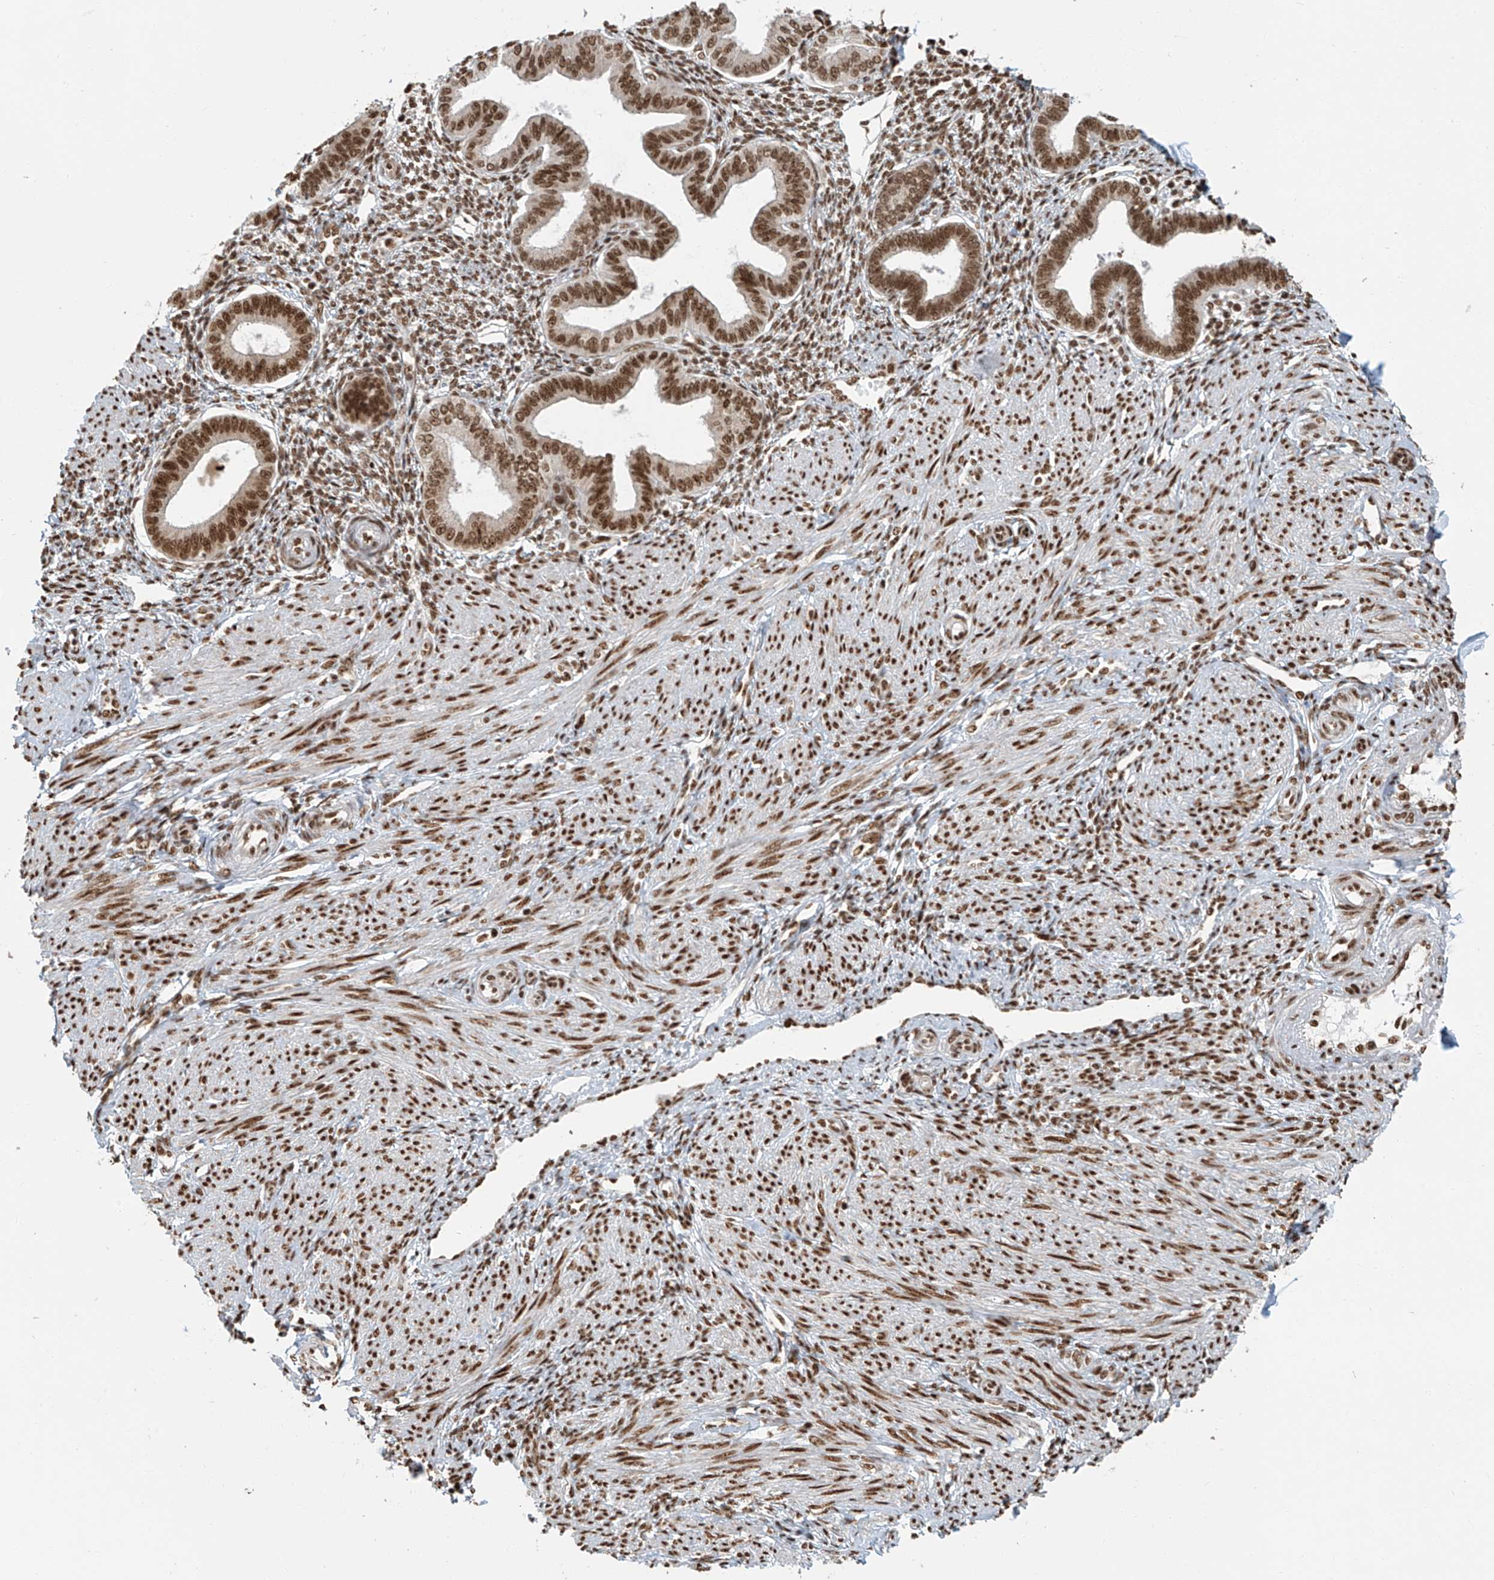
{"staining": {"intensity": "strong", "quantity": ">75%", "location": "nuclear"}, "tissue": "endometrium", "cell_type": "Cells in endometrial stroma", "image_type": "normal", "snomed": [{"axis": "morphology", "description": "Normal tissue, NOS"}, {"axis": "topography", "description": "Endometrium"}], "caption": "Immunohistochemistry (IHC) (DAB) staining of normal endometrium shows strong nuclear protein expression in about >75% of cells in endometrial stroma. Nuclei are stained in blue.", "gene": "FAM193B", "patient": {"sex": "female", "age": 53}}